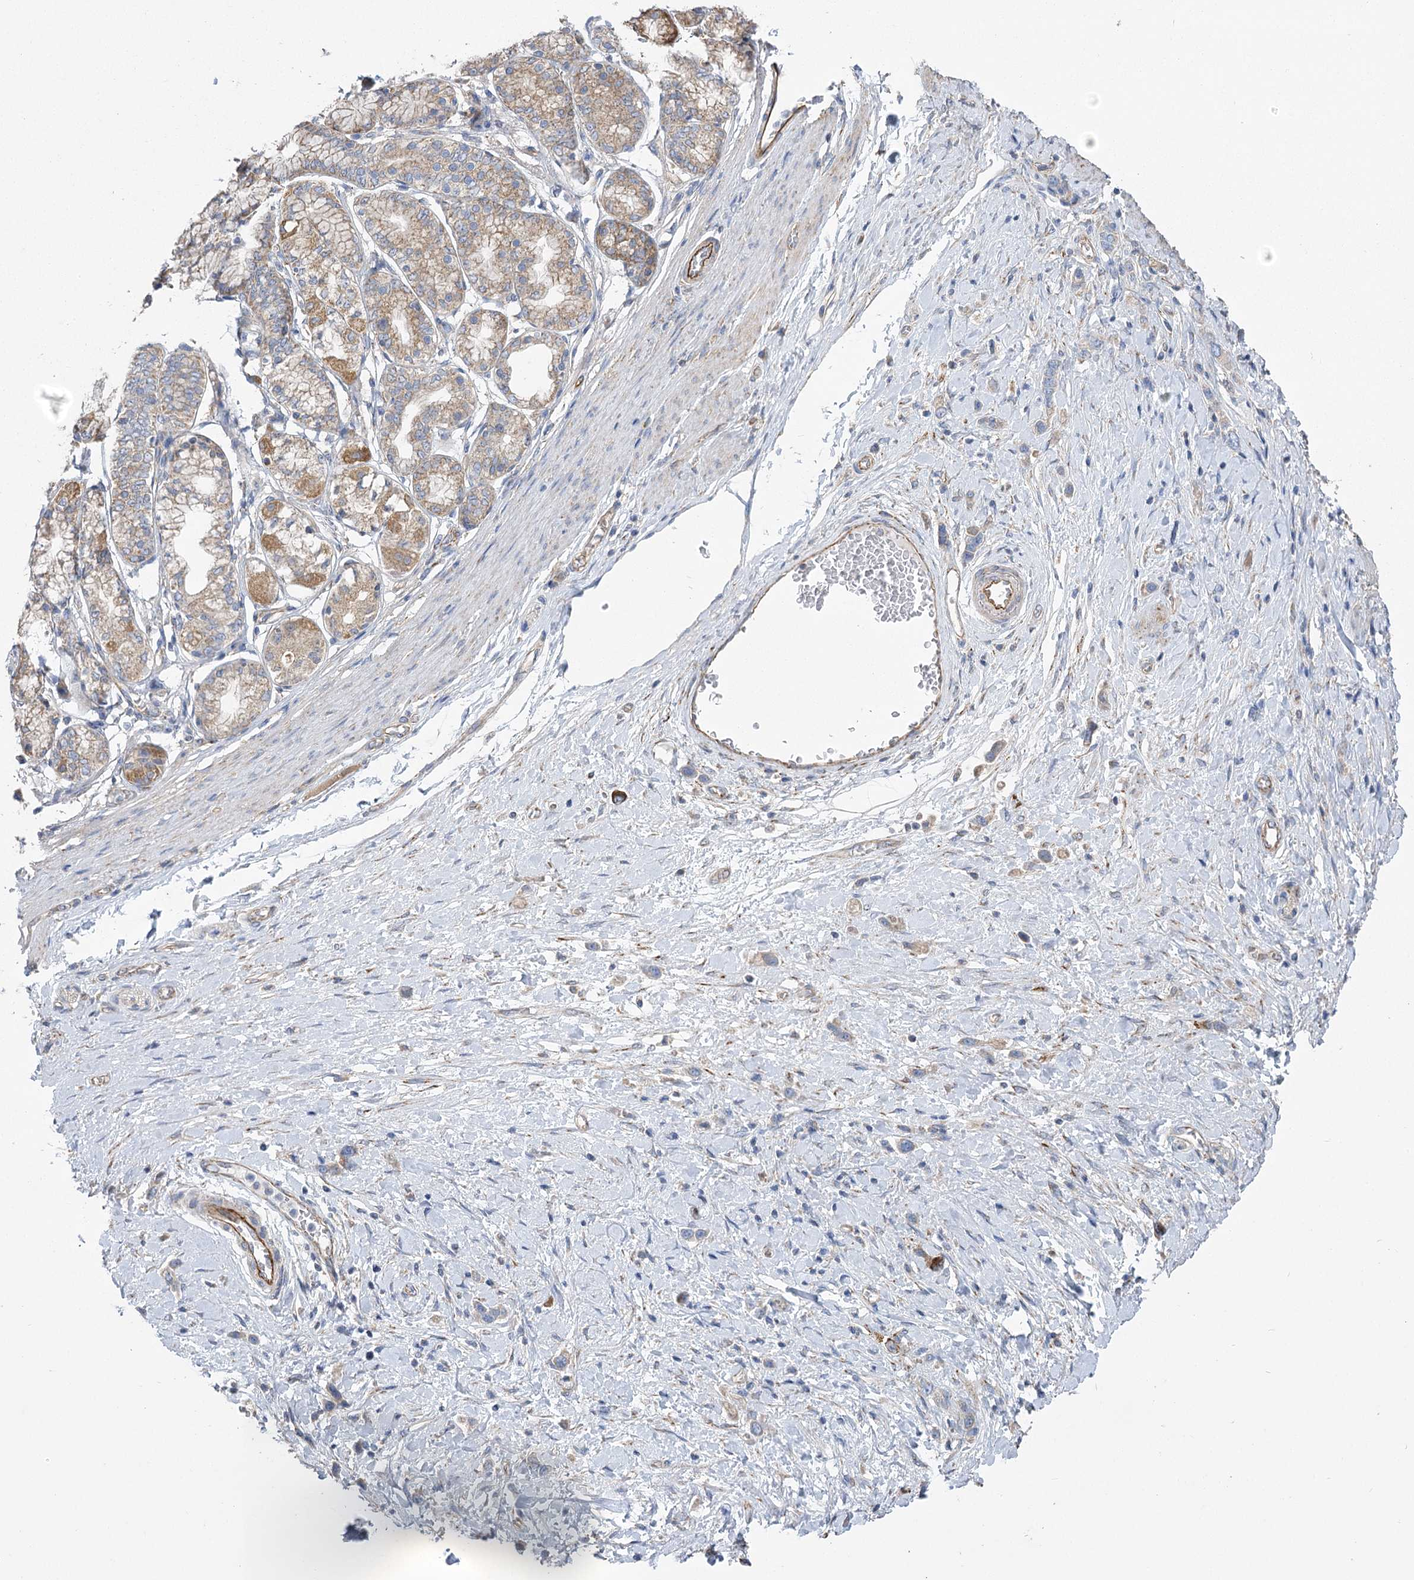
{"staining": {"intensity": "weak", "quantity": "<25%", "location": "cytoplasmic/membranous"}, "tissue": "stomach cancer", "cell_type": "Tumor cells", "image_type": "cancer", "snomed": [{"axis": "morphology", "description": "Adenocarcinoma, NOS"}, {"axis": "topography", "description": "Stomach"}], "caption": "Immunohistochemistry (IHC) of stomach cancer (adenocarcinoma) displays no expression in tumor cells. (DAB (3,3'-diaminobenzidine) IHC with hematoxylin counter stain).", "gene": "RMDN2", "patient": {"sex": "female", "age": 65}}